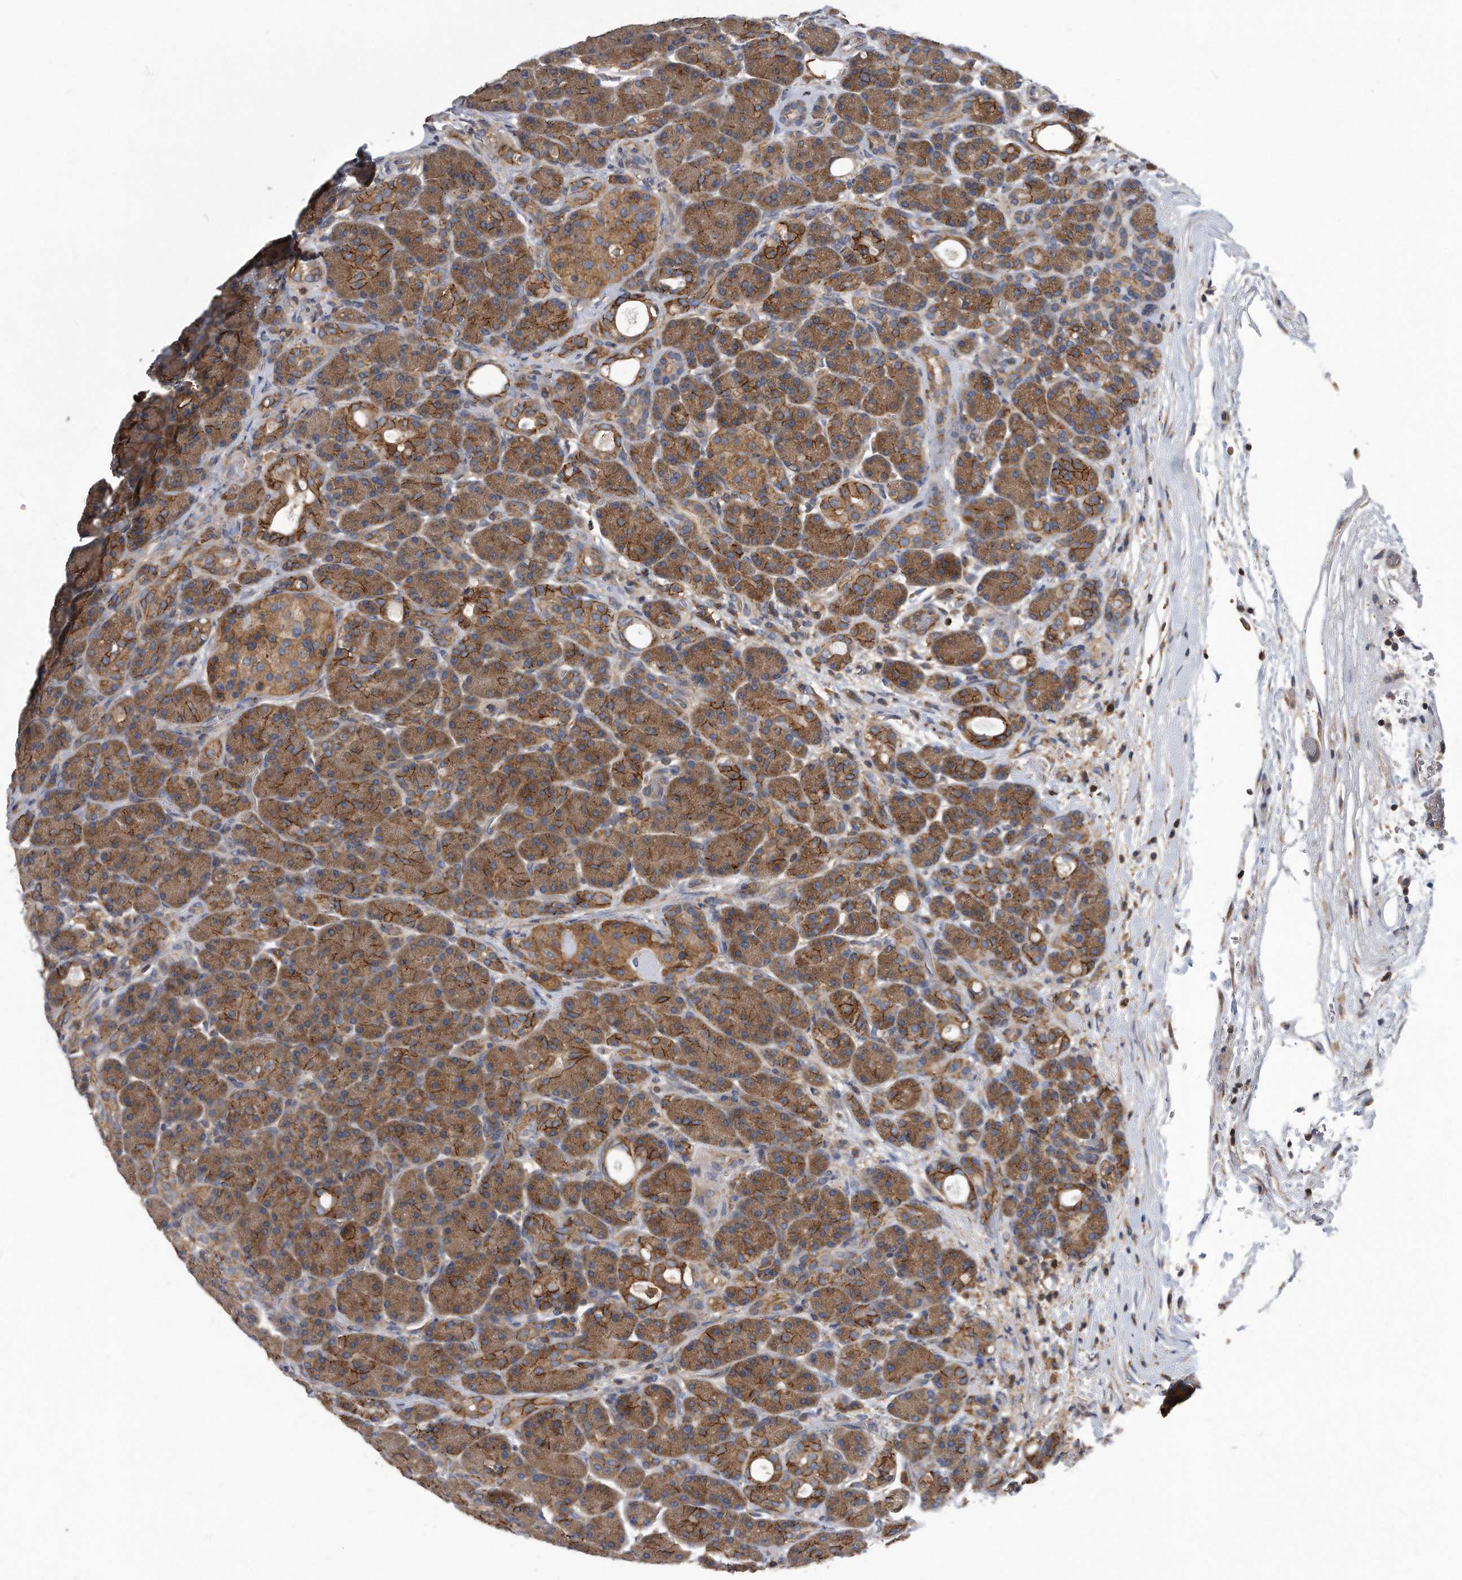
{"staining": {"intensity": "moderate", "quantity": ">75%", "location": "cytoplasmic/membranous"}, "tissue": "pancreas", "cell_type": "Exocrine glandular cells", "image_type": "normal", "snomed": [{"axis": "morphology", "description": "Normal tissue, NOS"}, {"axis": "topography", "description": "Pancreas"}], "caption": "A brown stain shows moderate cytoplasmic/membranous positivity of a protein in exocrine glandular cells of unremarkable pancreas. (brown staining indicates protein expression, while blue staining denotes nuclei).", "gene": "ATG5", "patient": {"sex": "male", "age": 63}}